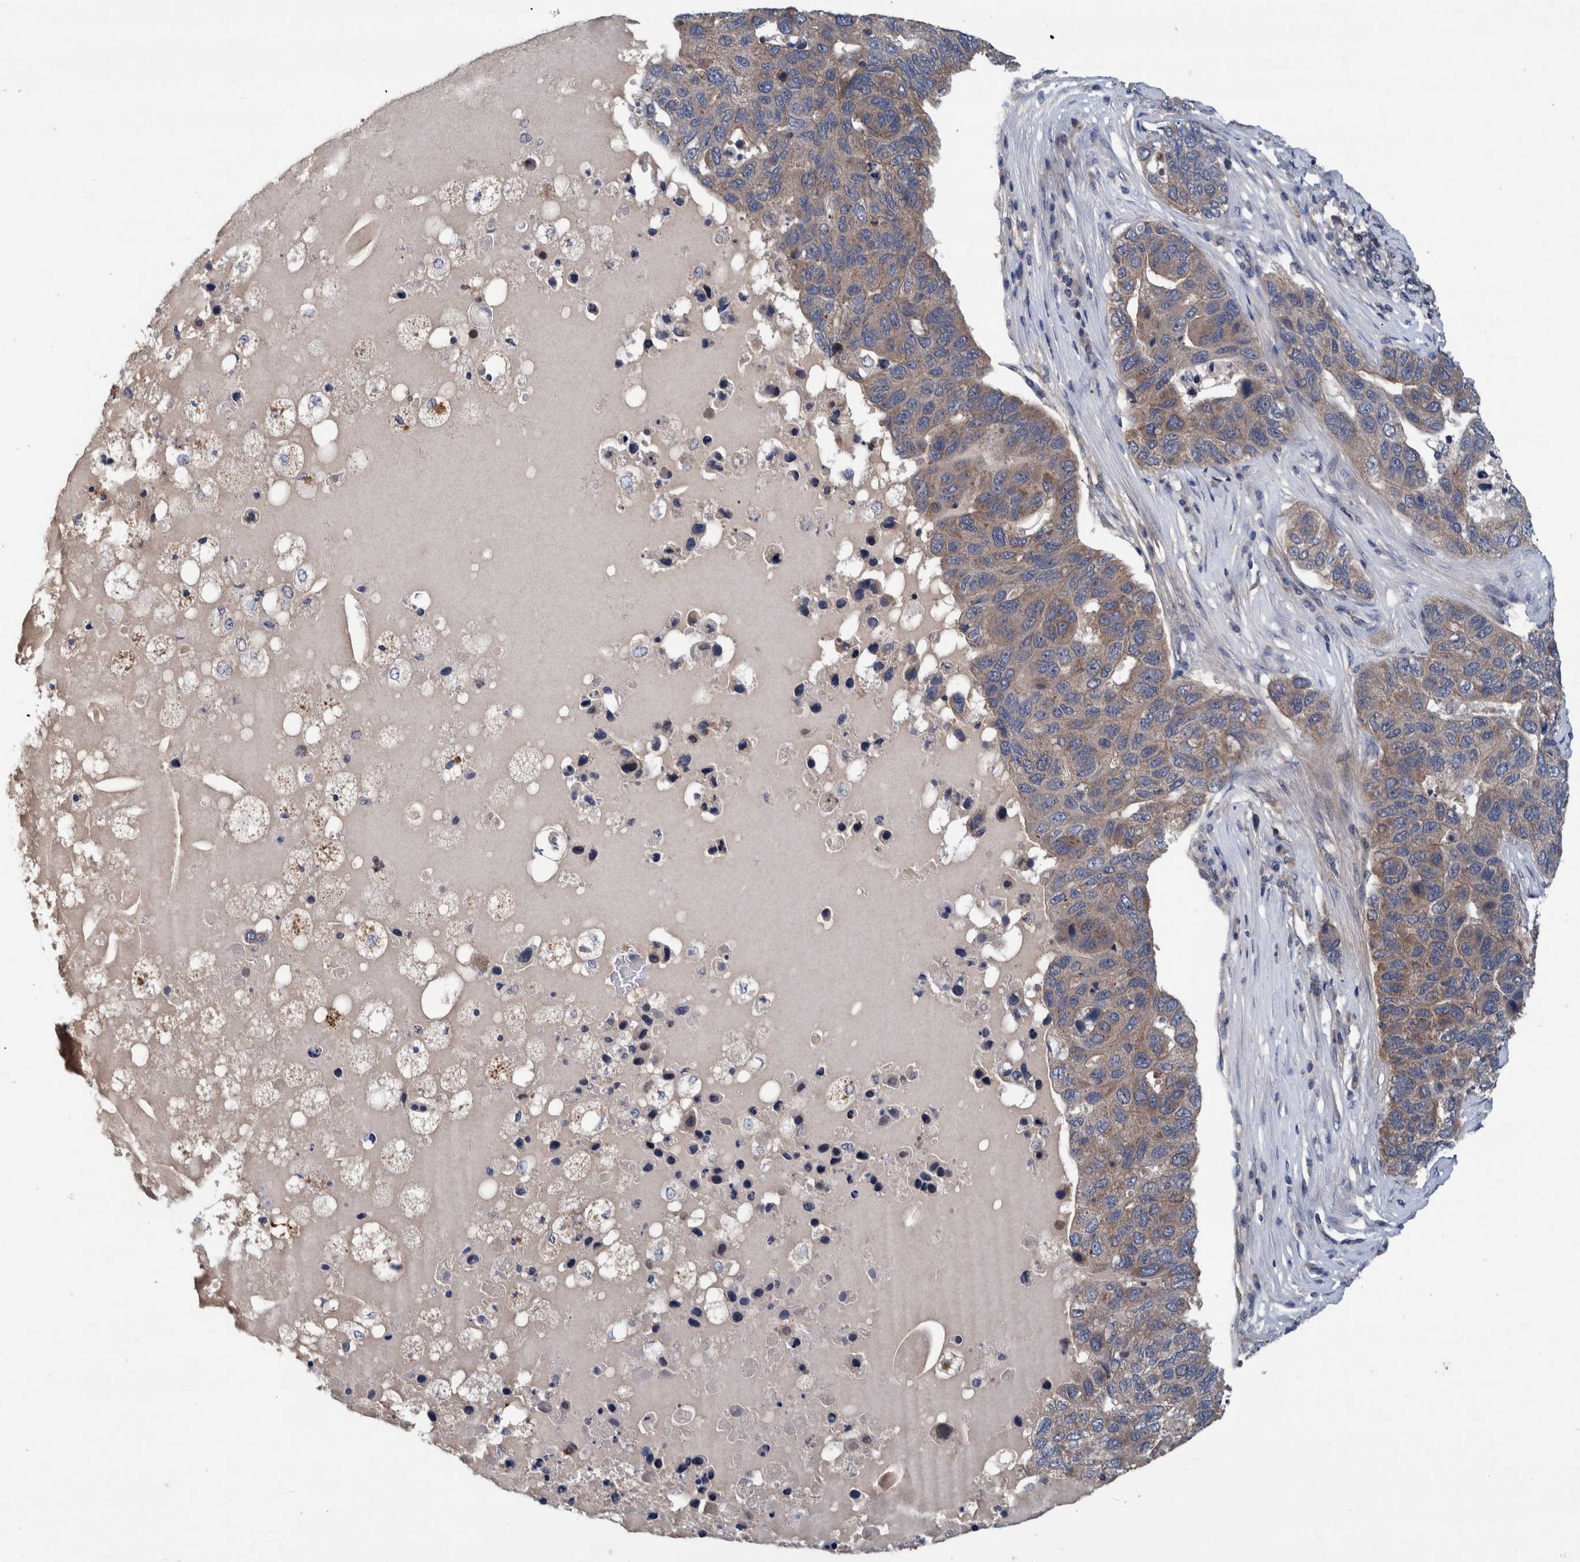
{"staining": {"intensity": "moderate", "quantity": ">75%", "location": "cytoplasmic/membranous"}, "tissue": "pancreatic cancer", "cell_type": "Tumor cells", "image_type": "cancer", "snomed": [{"axis": "morphology", "description": "Adenocarcinoma, NOS"}, {"axis": "topography", "description": "Pancreas"}], "caption": "The photomicrograph shows immunohistochemical staining of pancreatic adenocarcinoma. There is moderate cytoplasmic/membranous staining is appreciated in about >75% of tumor cells. (DAB IHC, brown staining for protein, blue staining for nuclei).", "gene": "MRPS7", "patient": {"sex": "female", "age": 61}}